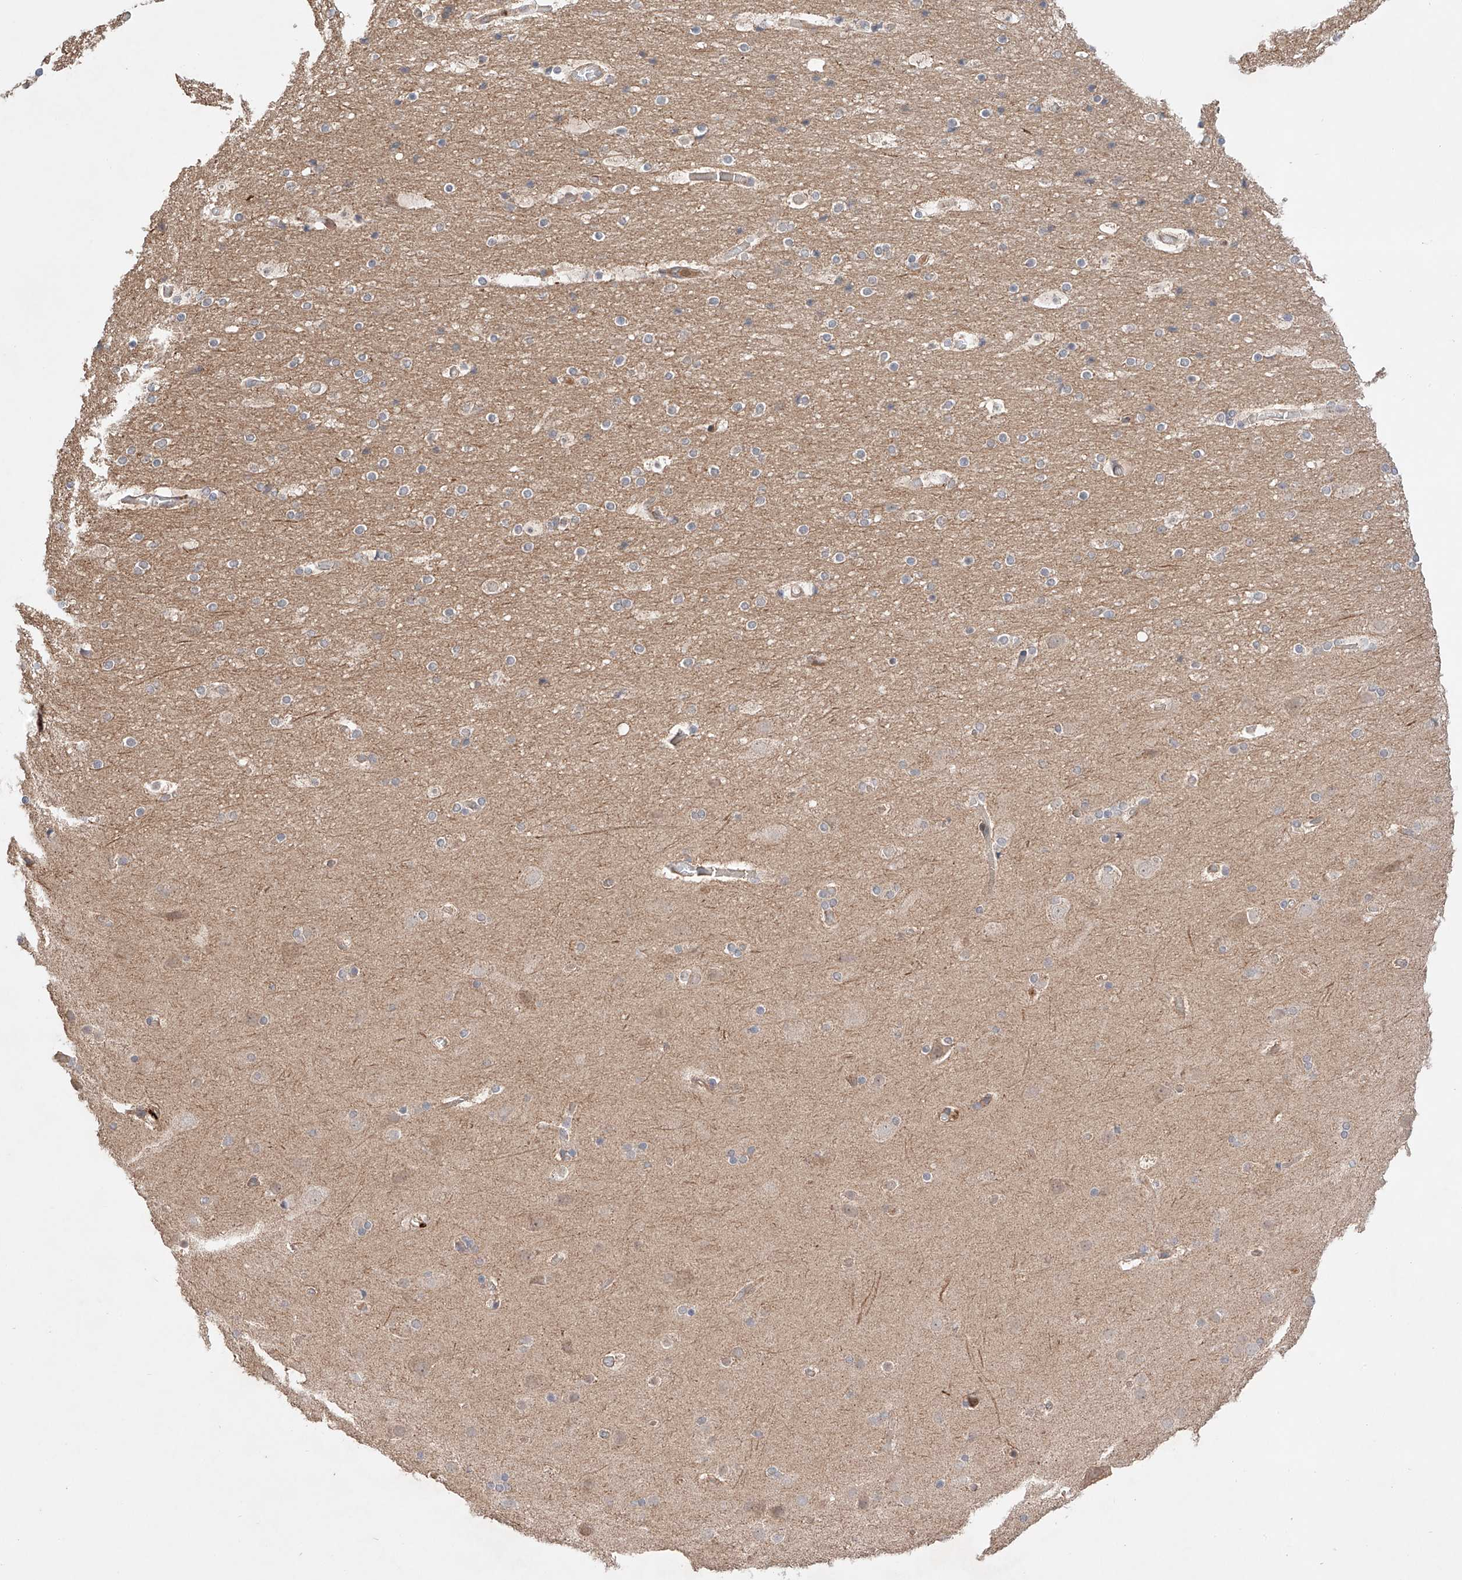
{"staining": {"intensity": "weak", "quantity": "<25%", "location": "cytoplasmic/membranous"}, "tissue": "cerebral cortex", "cell_type": "Endothelial cells", "image_type": "normal", "snomed": [{"axis": "morphology", "description": "Normal tissue, NOS"}, {"axis": "topography", "description": "Cerebral cortex"}], "caption": "IHC micrograph of normal cerebral cortex stained for a protein (brown), which demonstrates no expression in endothelial cells. The staining was performed using DAB to visualize the protein expression in brown, while the nuclei were stained in blue with hematoxylin (Magnification: 20x).", "gene": "IGSF22", "patient": {"sex": "female", "age": 64}}